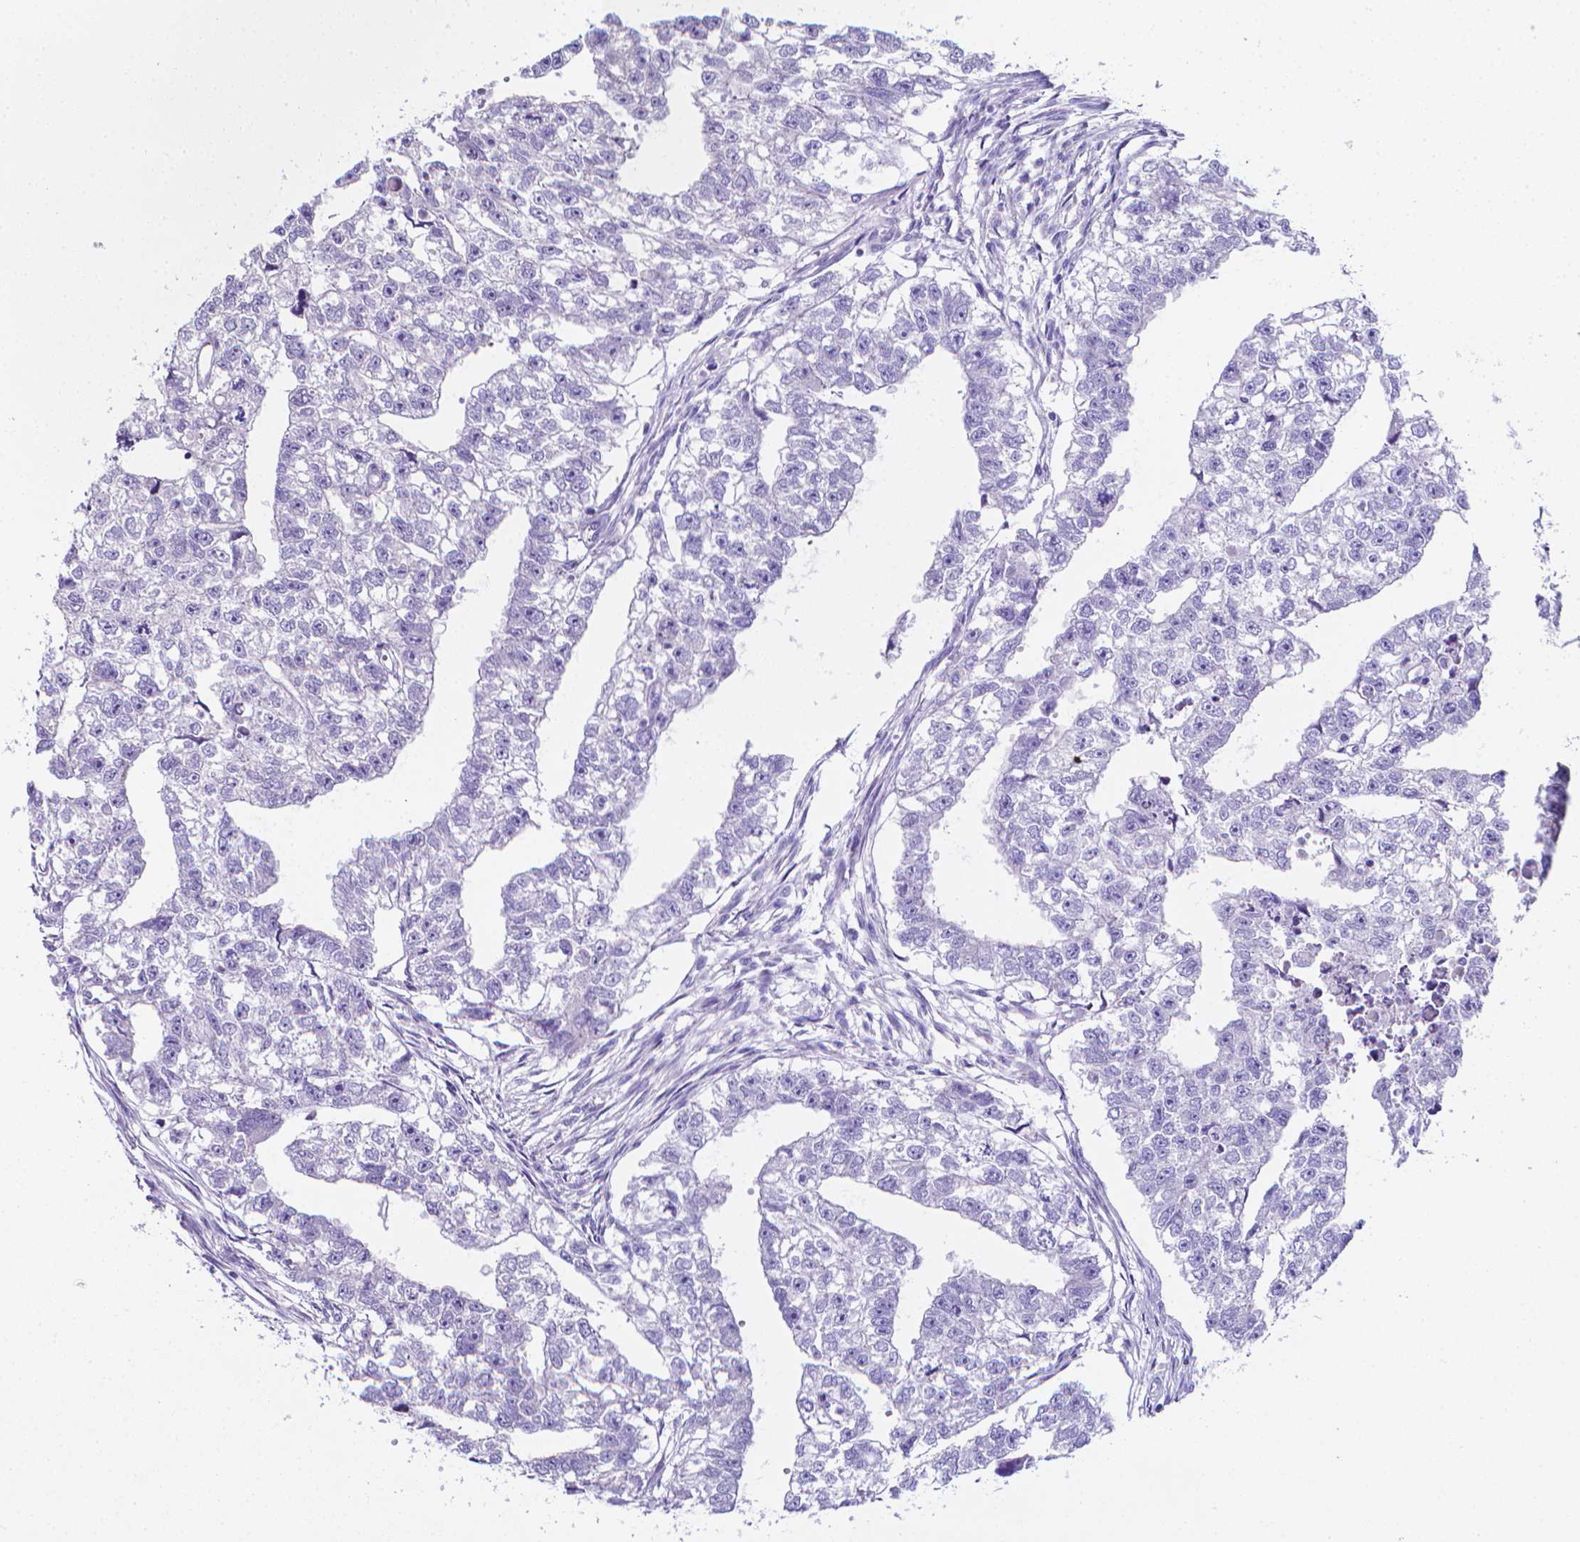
{"staining": {"intensity": "negative", "quantity": "none", "location": "none"}, "tissue": "testis cancer", "cell_type": "Tumor cells", "image_type": "cancer", "snomed": [{"axis": "morphology", "description": "Carcinoma, Embryonal, NOS"}, {"axis": "morphology", "description": "Teratoma, malignant, NOS"}, {"axis": "topography", "description": "Testis"}], "caption": "This is an immunohistochemistry micrograph of testis embryonal carcinoma. There is no staining in tumor cells.", "gene": "LRRC73", "patient": {"sex": "male", "age": 44}}